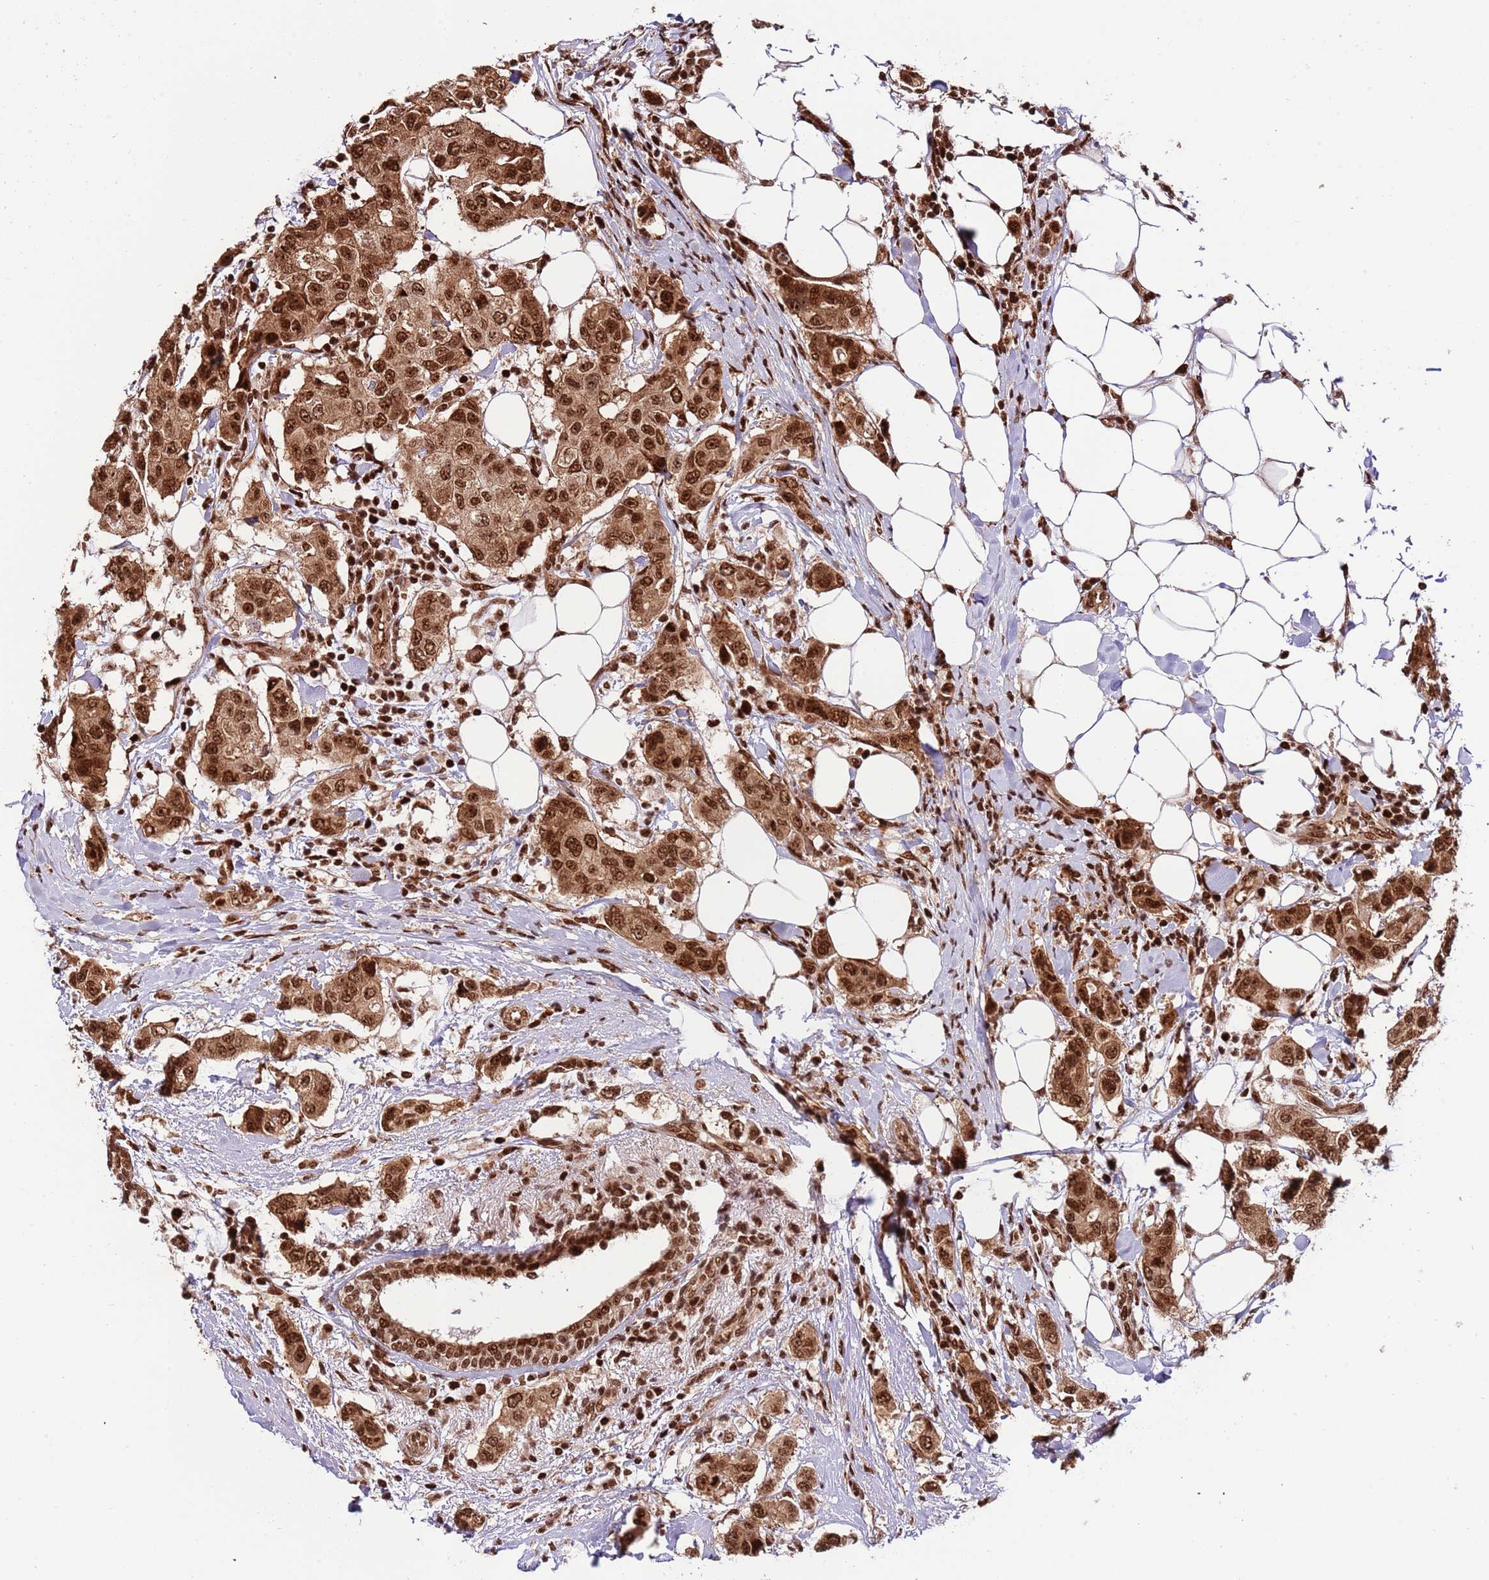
{"staining": {"intensity": "strong", "quantity": ">75%", "location": "nuclear"}, "tissue": "breast cancer", "cell_type": "Tumor cells", "image_type": "cancer", "snomed": [{"axis": "morphology", "description": "Lobular carcinoma"}, {"axis": "topography", "description": "Breast"}], "caption": "High-magnification brightfield microscopy of breast cancer (lobular carcinoma) stained with DAB (3,3'-diaminobenzidine) (brown) and counterstained with hematoxylin (blue). tumor cells exhibit strong nuclear positivity is appreciated in about>75% of cells.", "gene": "RIF1", "patient": {"sex": "female", "age": 51}}